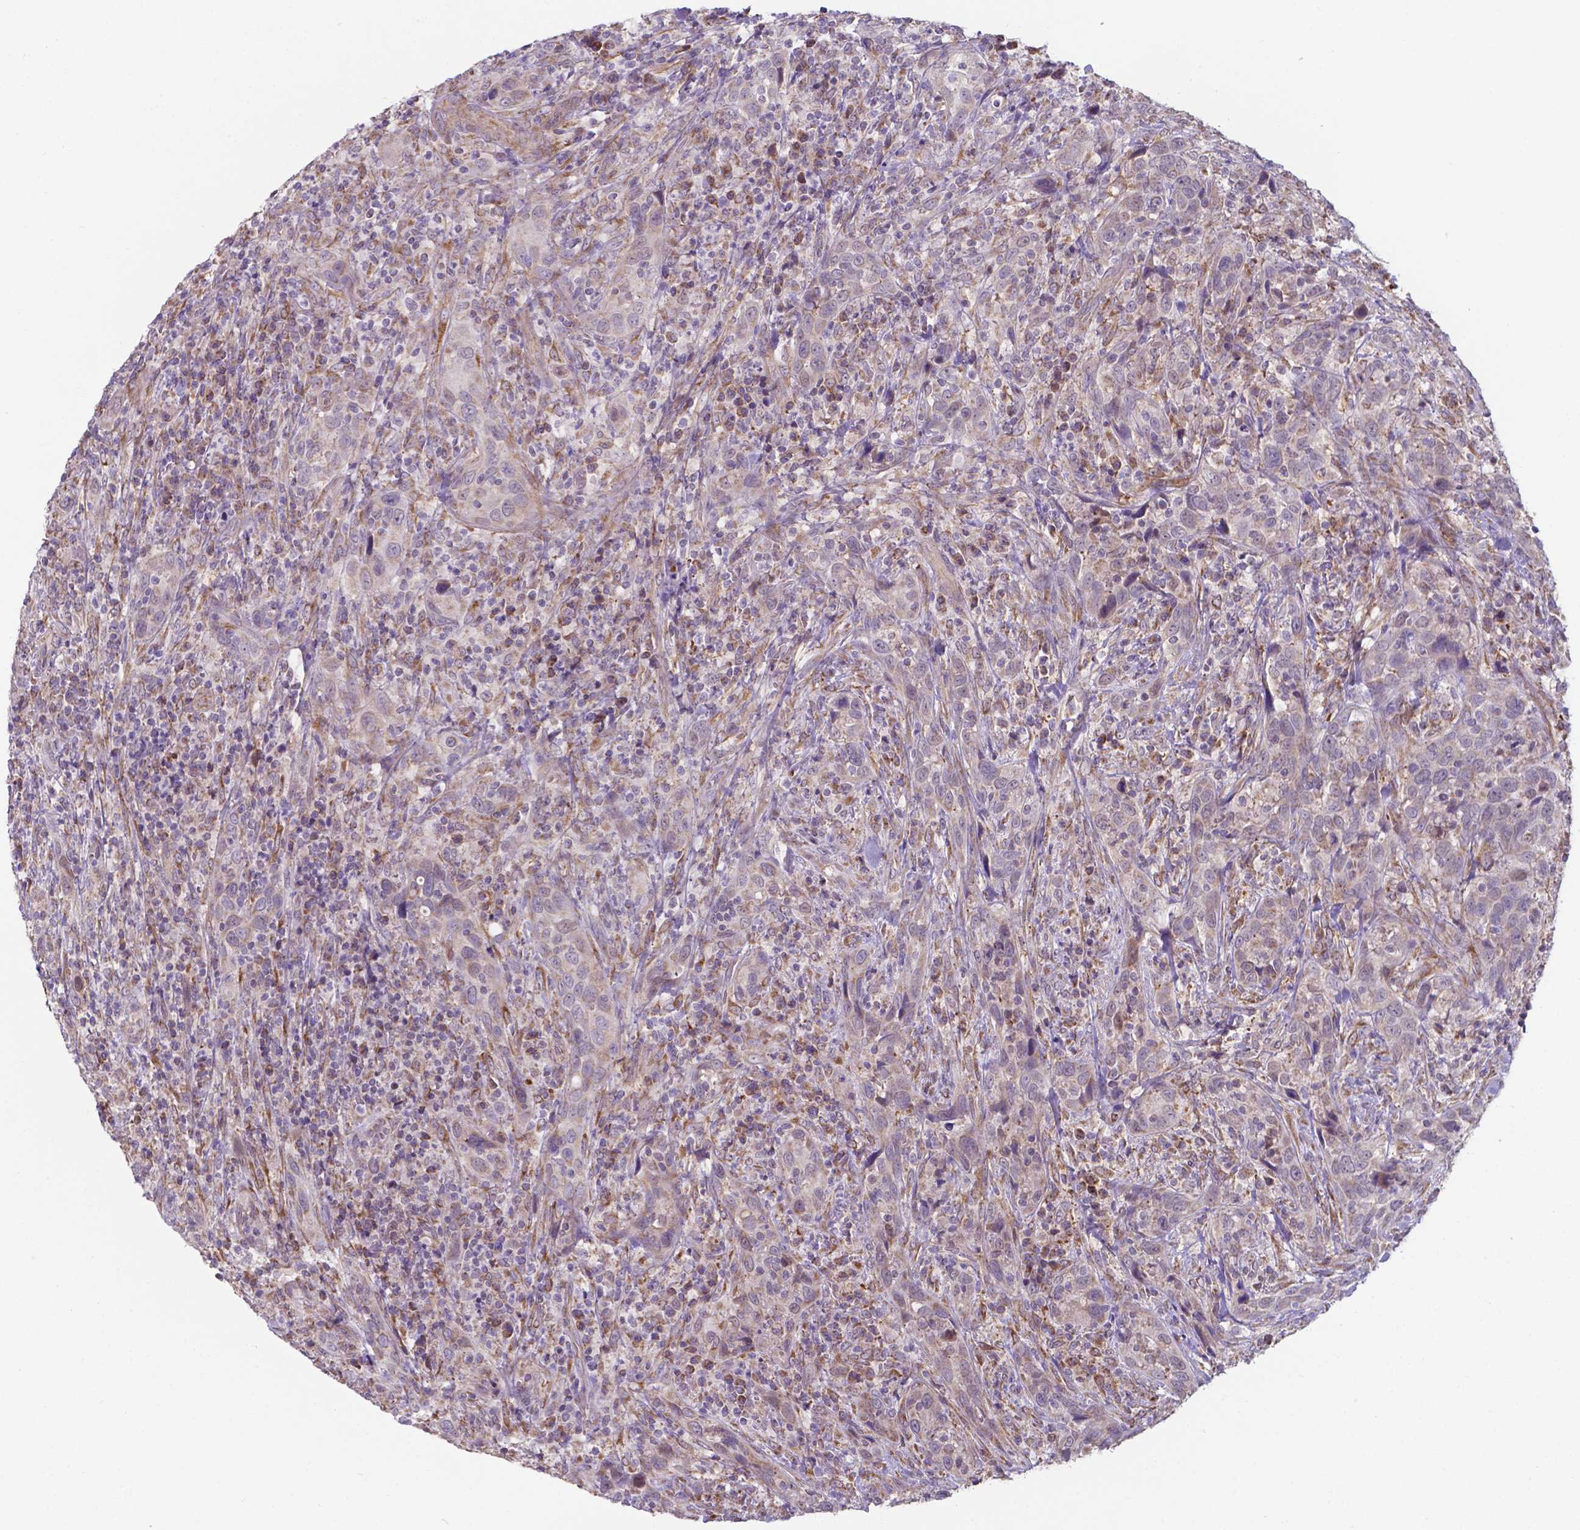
{"staining": {"intensity": "weak", "quantity": "<25%", "location": "cytoplasmic/membranous"}, "tissue": "urothelial cancer", "cell_type": "Tumor cells", "image_type": "cancer", "snomed": [{"axis": "morphology", "description": "Urothelial carcinoma, NOS"}, {"axis": "morphology", "description": "Urothelial carcinoma, High grade"}, {"axis": "topography", "description": "Urinary bladder"}], "caption": "This is an immunohistochemistry (IHC) micrograph of urothelial cancer. There is no staining in tumor cells.", "gene": "FAM114A1", "patient": {"sex": "female", "age": 64}}